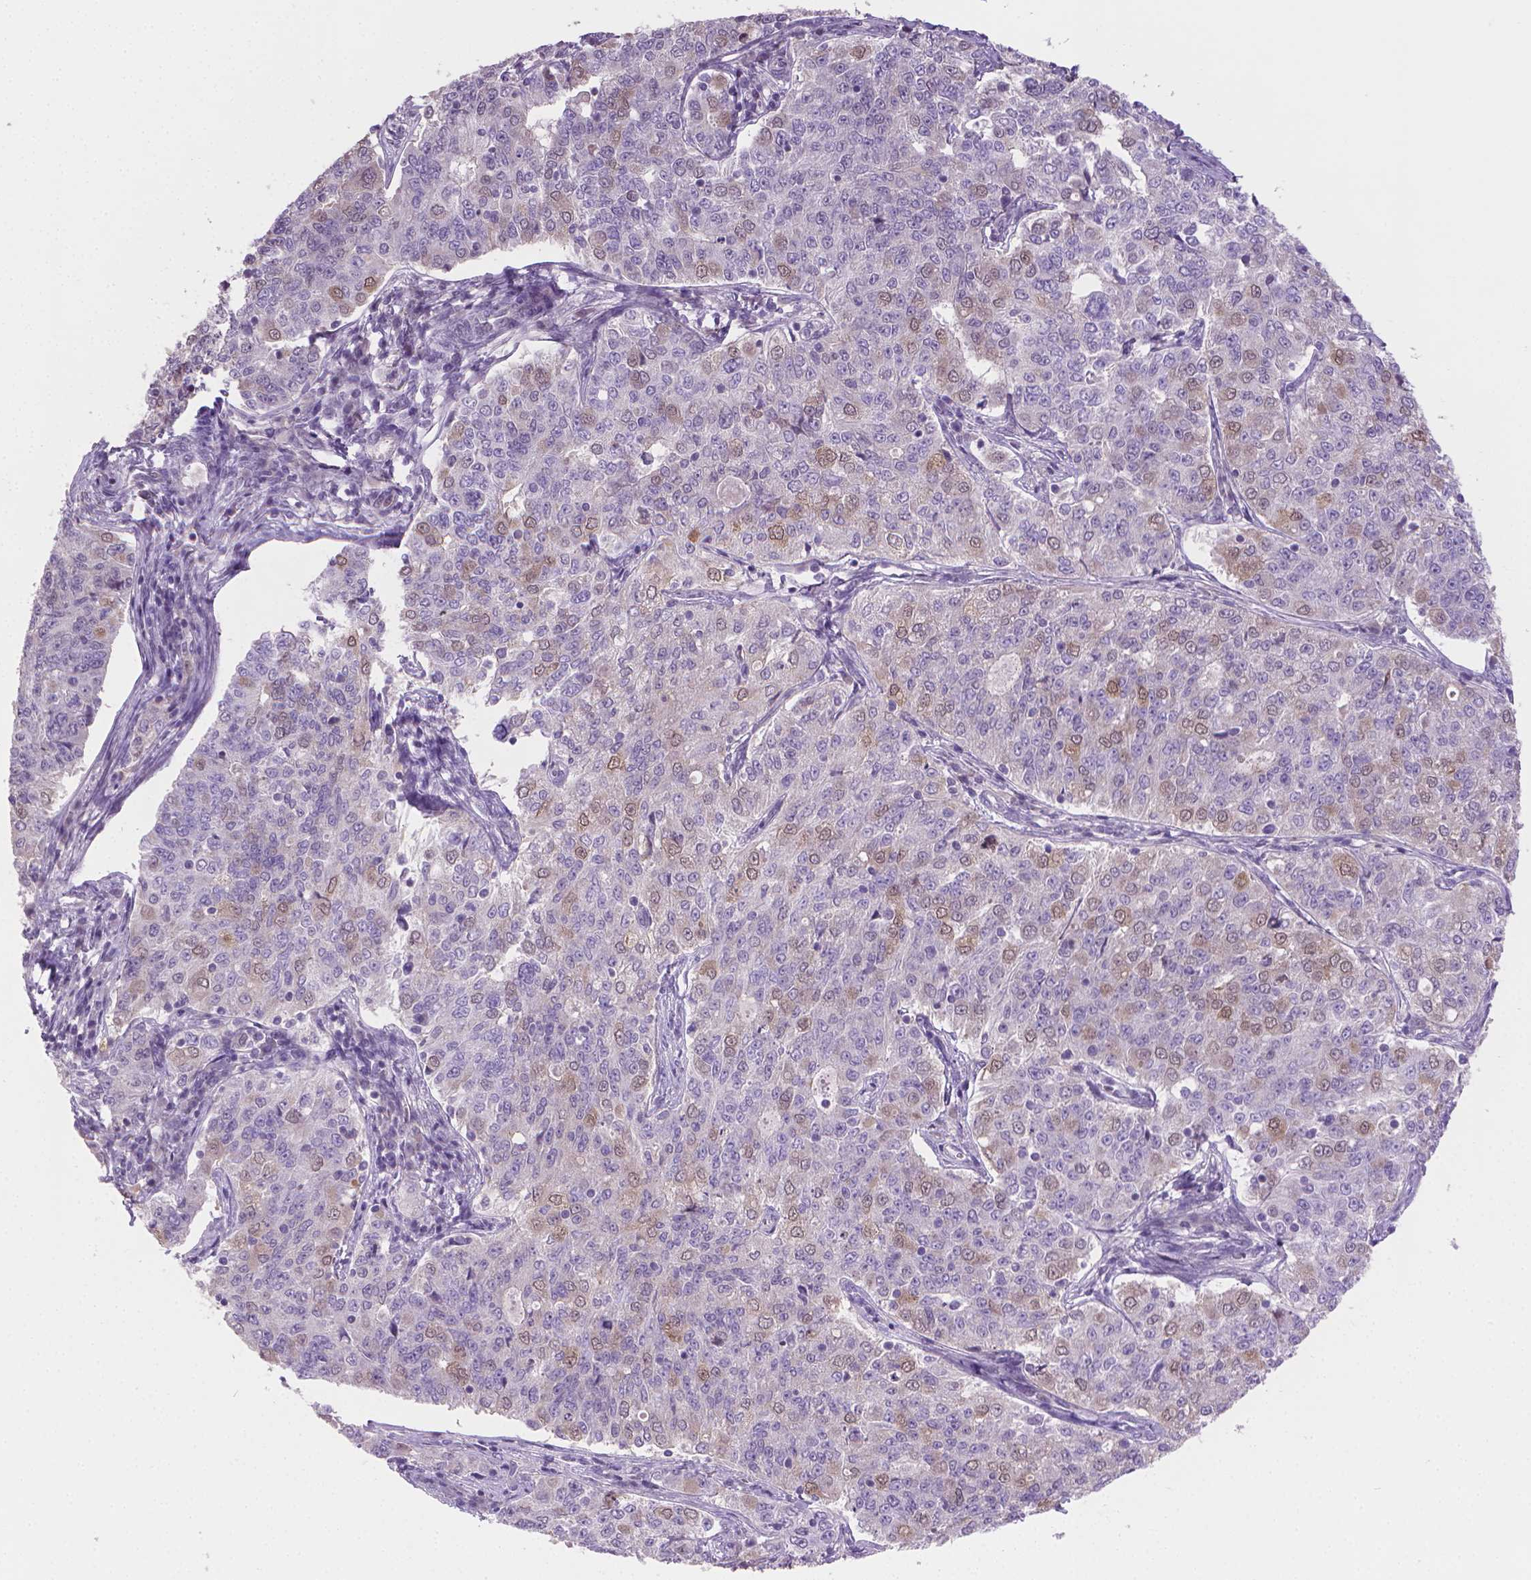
{"staining": {"intensity": "weak", "quantity": "<25%", "location": "cytoplasmic/membranous,nuclear"}, "tissue": "endometrial cancer", "cell_type": "Tumor cells", "image_type": "cancer", "snomed": [{"axis": "morphology", "description": "Adenocarcinoma, NOS"}, {"axis": "topography", "description": "Endometrium"}], "caption": "The immunohistochemistry image has no significant expression in tumor cells of endometrial cancer (adenocarcinoma) tissue.", "gene": "CLXN", "patient": {"sex": "female", "age": 43}}